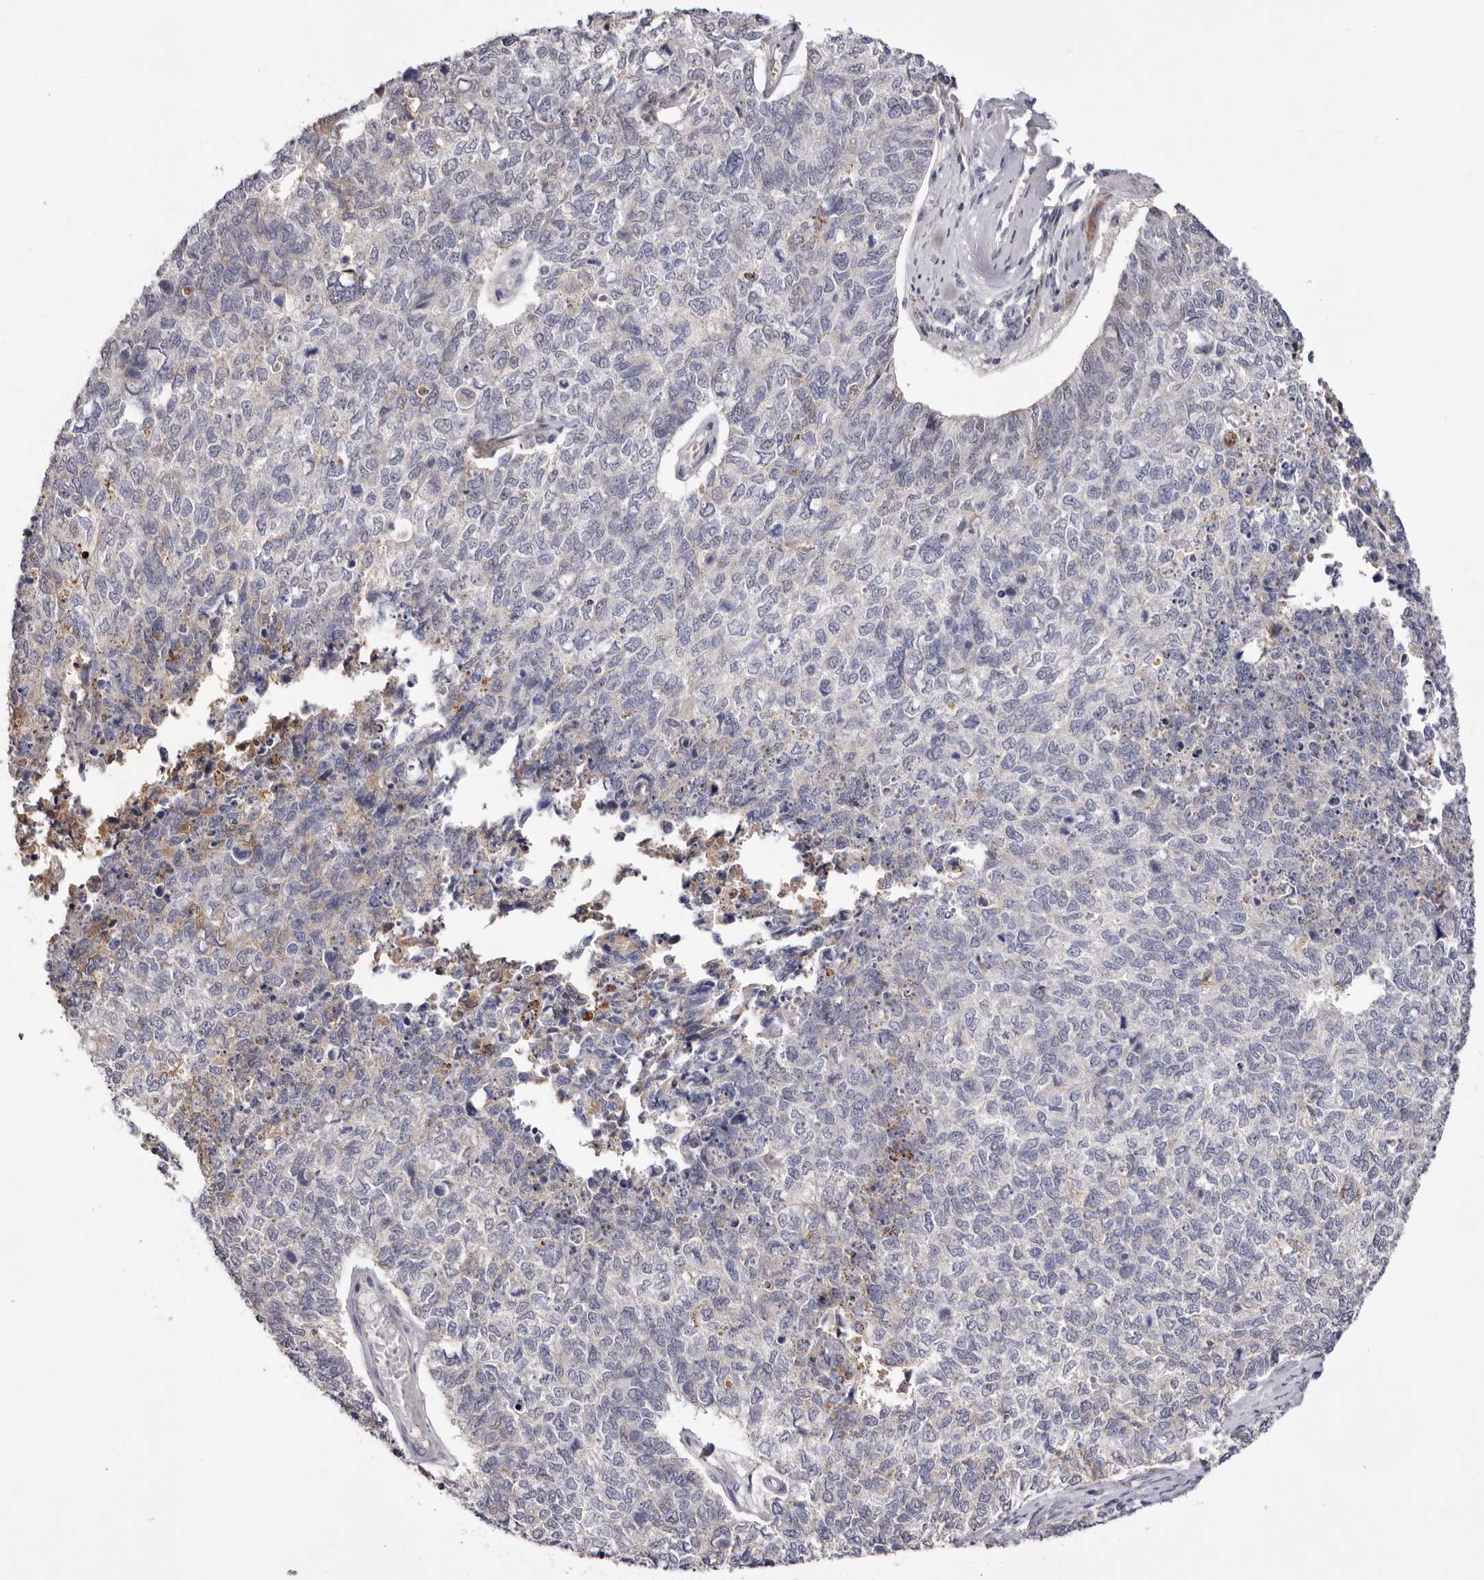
{"staining": {"intensity": "negative", "quantity": "none", "location": "none"}, "tissue": "cervical cancer", "cell_type": "Tumor cells", "image_type": "cancer", "snomed": [{"axis": "morphology", "description": "Squamous cell carcinoma, NOS"}, {"axis": "topography", "description": "Cervix"}], "caption": "This is an immunohistochemistry (IHC) photomicrograph of human cervical cancer. There is no positivity in tumor cells.", "gene": "LMLN", "patient": {"sex": "female", "age": 63}}